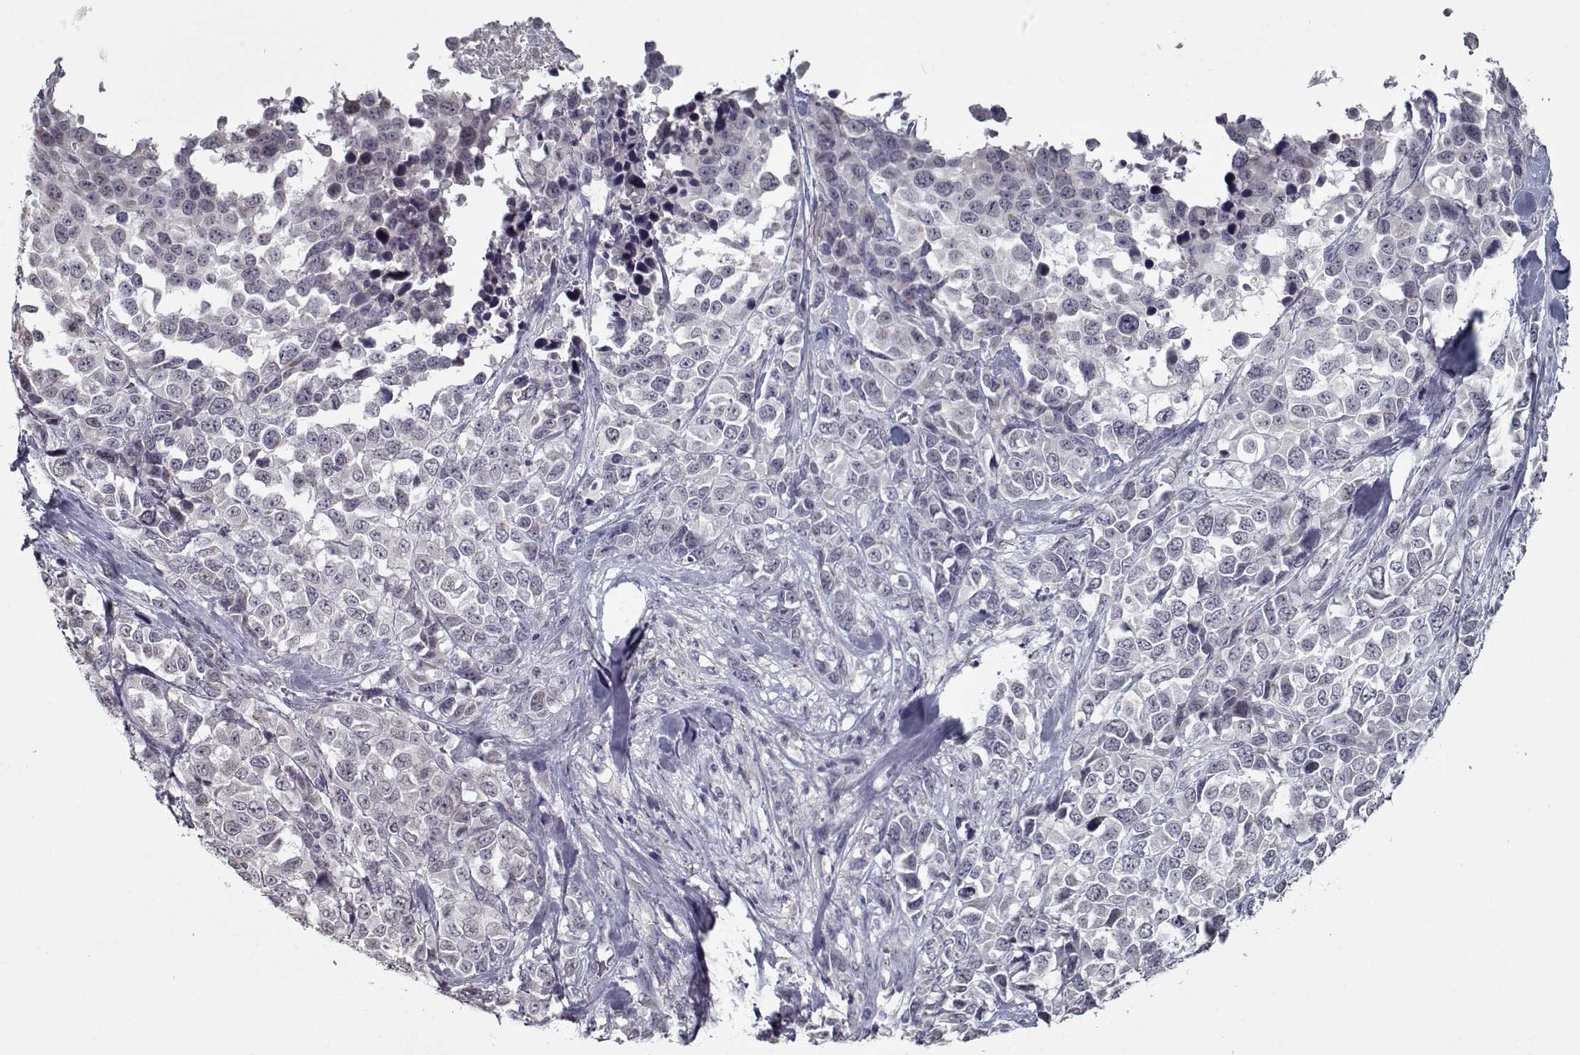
{"staining": {"intensity": "negative", "quantity": "none", "location": "none"}, "tissue": "melanoma", "cell_type": "Tumor cells", "image_type": "cancer", "snomed": [{"axis": "morphology", "description": "Malignant melanoma, Metastatic site"}, {"axis": "topography", "description": "Skin"}], "caption": "DAB immunohistochemical staining of melanoma shows no significant expression in tumor cells.", "gene": "SEC16B", "patient": {"sex": "male", "age": 84}}